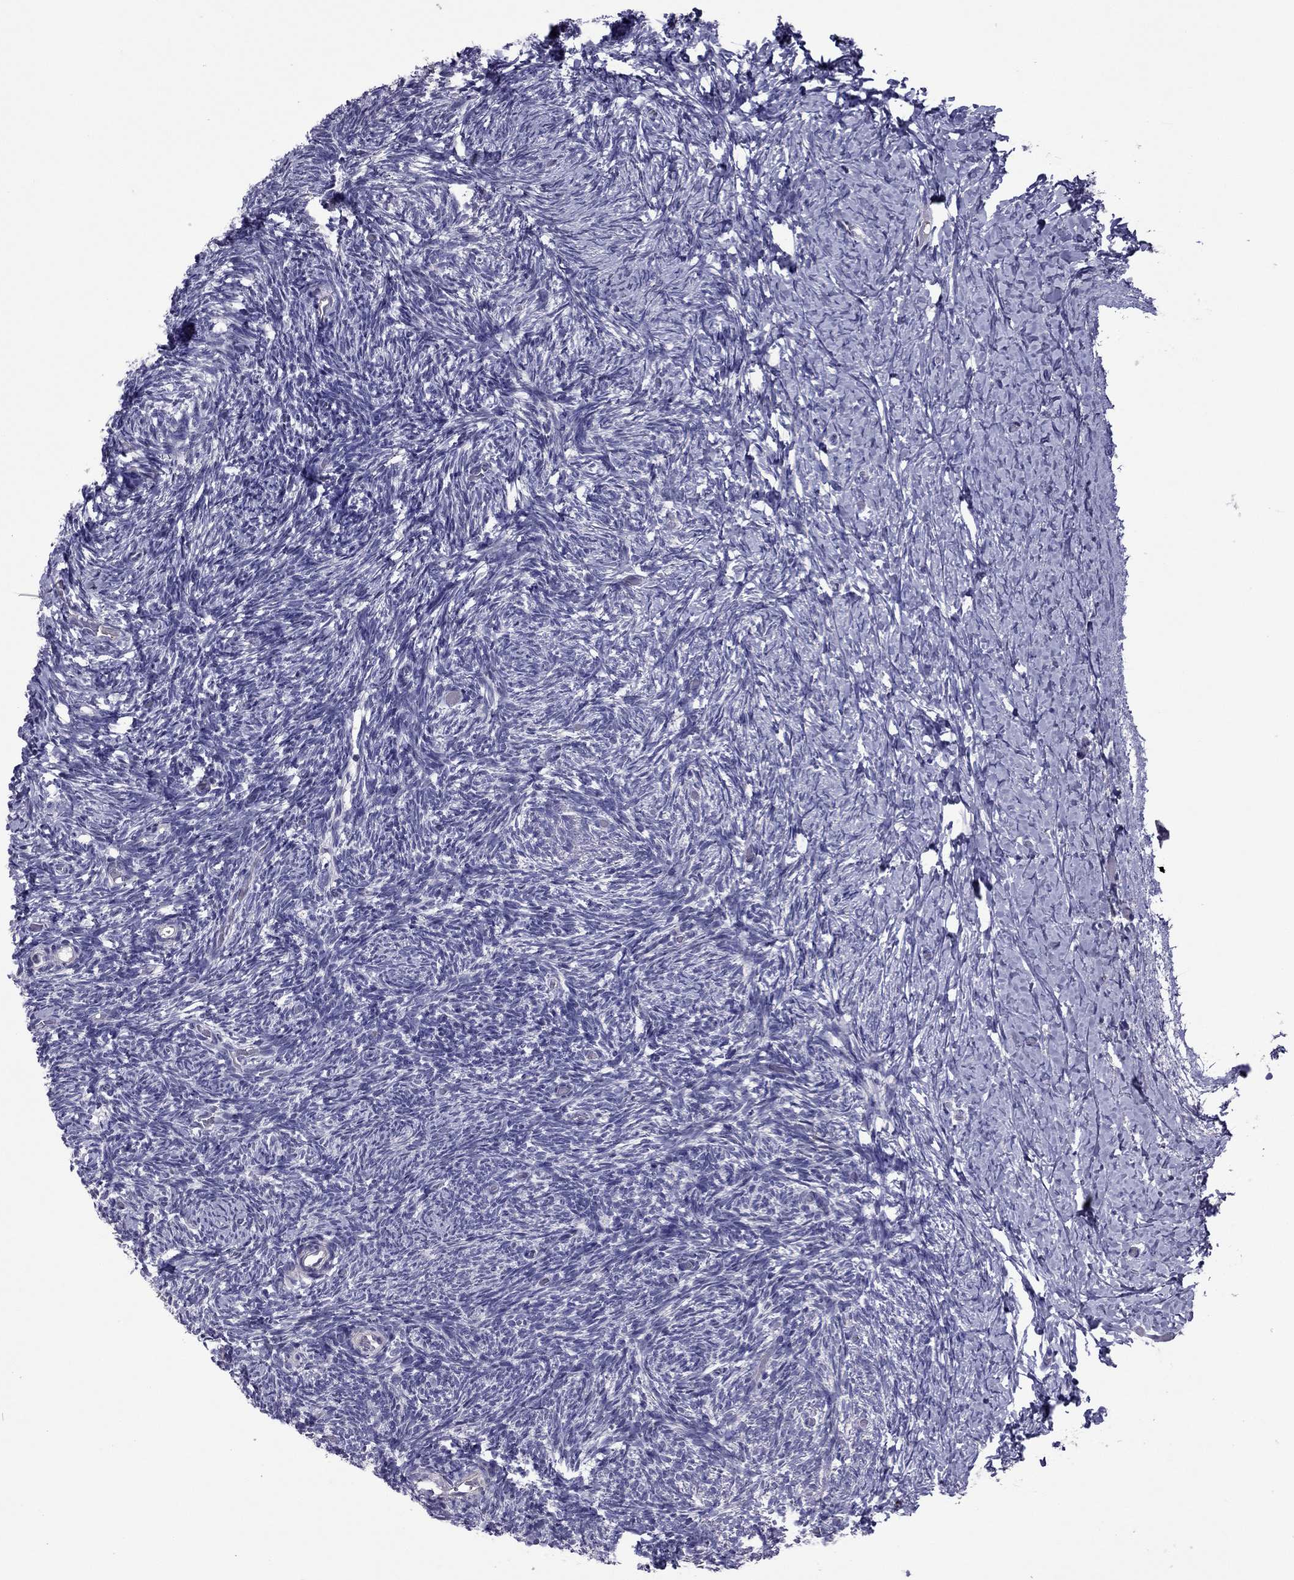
{"staining": {"intensity": "negative", "quantity": "none", "location": "none"}, "tissue": "ovary", "cell_type": "Follicle cells", "image_type": "normal", "snomed": [{"axis": "morphology", "description": "Normal tissue, NOS"}, {"axis": "topography", "description": "Ovary"}], "caption": "The immunohistochemistry histopathology image has no significant positivity in follicle cells of ovary. (IHC, brightfield microscopy, high magnification).", "gene": "SLC16A8", "patient": {"sex": "female", "age": 39}}